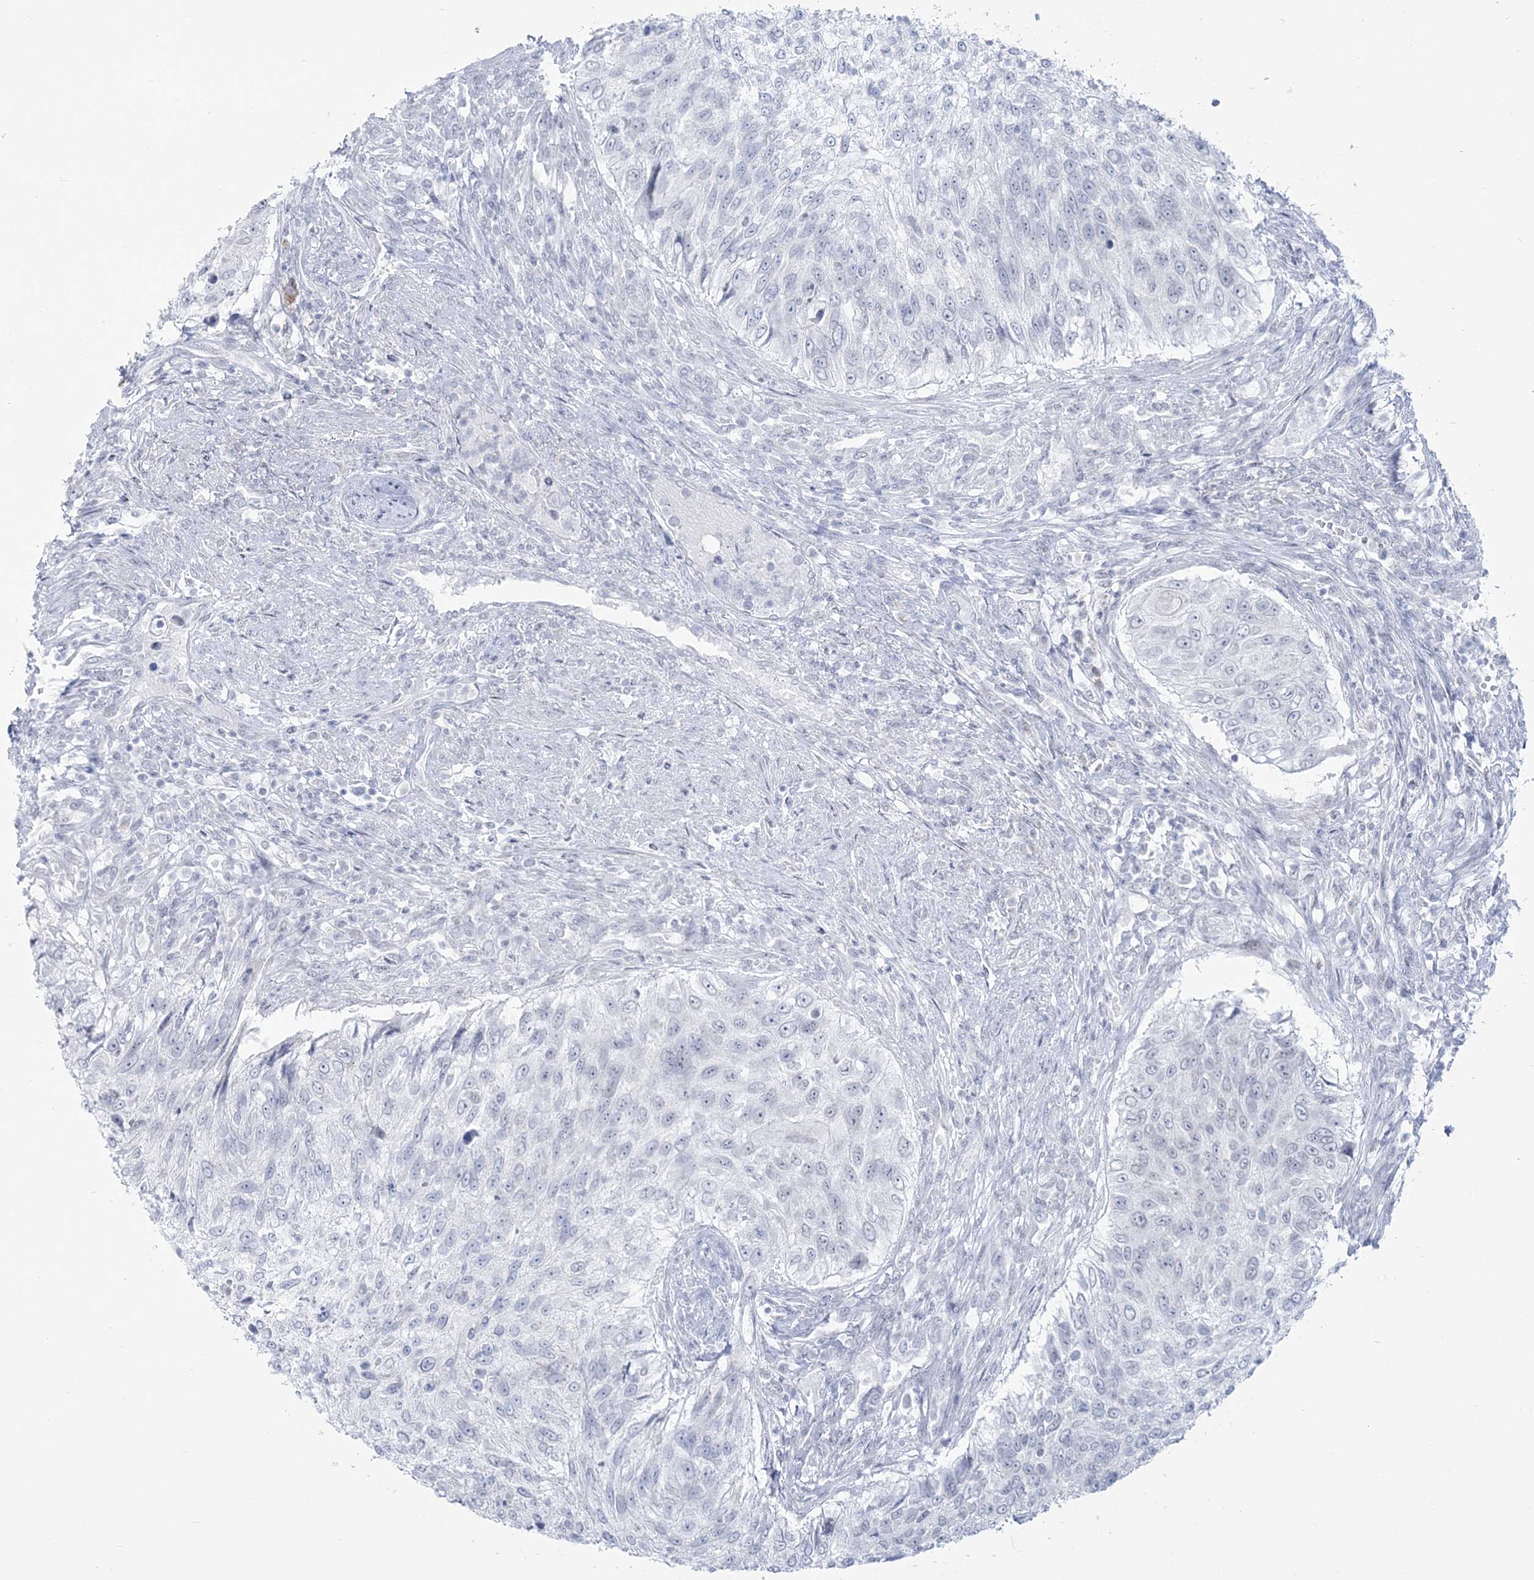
{"staining": {"intensity": "negative", "quantity": "none", "location": "none"}, "tissue": "urothelial cancer", "cell_type": "Tumor cells", "image_type": "cancer", "snomed": [{"axis": "morphology", "description": "Urothelial carcinoma, High grade"}, {"axis": "topography", "description": "Urinary bladder"}], "caption": "Tumor cells show no significant protein expression in urothelial cancer.", "gene": "ZNF843", "patient": {"sex": "female", "age": 60}}